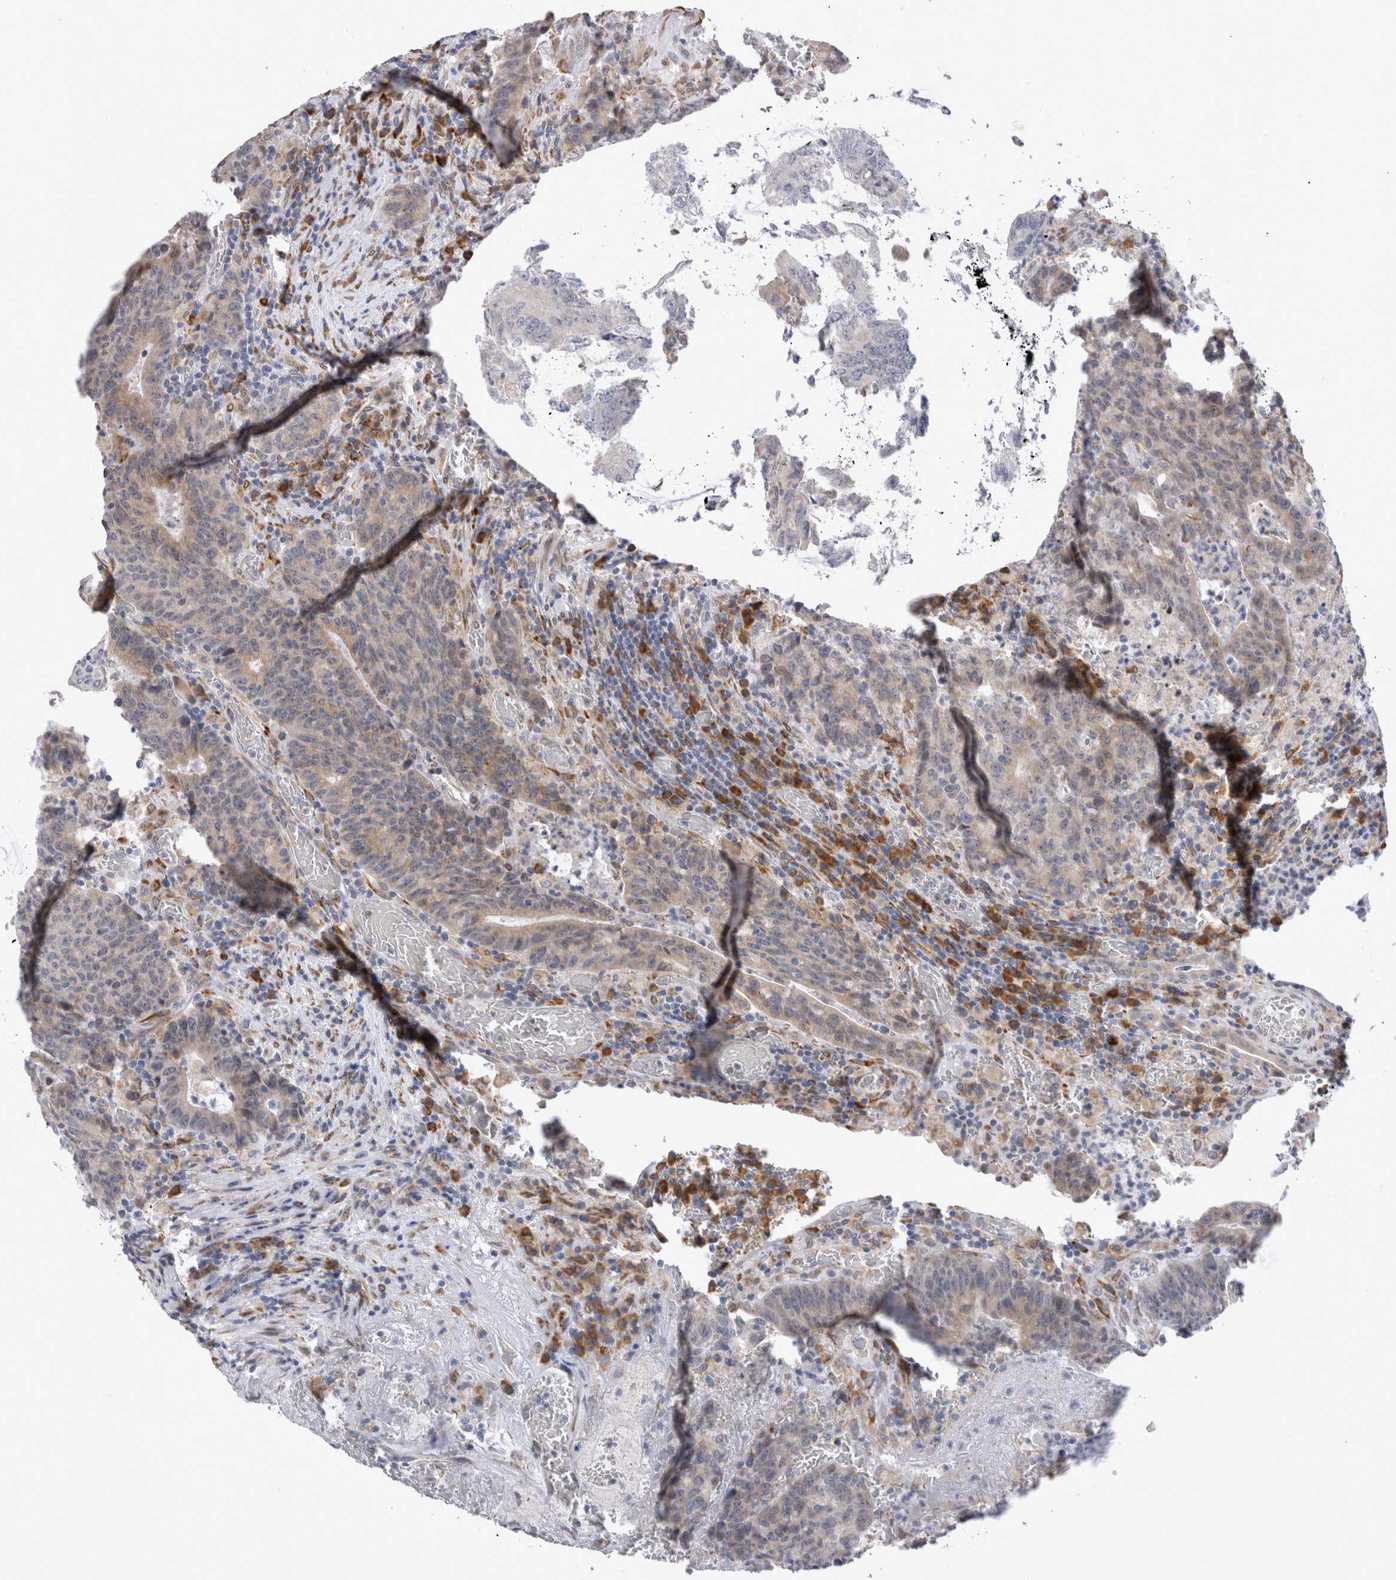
{"staining": {"intensity": "weak", "quantity": "<25%", "location": "cytoplasmic/membranous"}, "tissue": "colorectal cancer", "cell_type": "Tumor cells", "image_type": "cancer", "snomed": [{"axis": "morphology", "description": "Adenocarcinoma, NOS"}, {"axis": "topography", "description": "Colon"}], "caption": "Immunohistochemistry (IHC) micrograph of neoplastic tissue: human colorectal adenocarcinoma stained with DAB (3,3'-diaminobenzidine) reveals no significant protein expression in tumor cells. Brightfield microscopy of immunohistochemistry (IHC) stained with DAB (brown) and hematoxylin (blue), captured at high magnification.", "gene": "VCPIP1", "patient": {"sex": "female", "age": 75}}